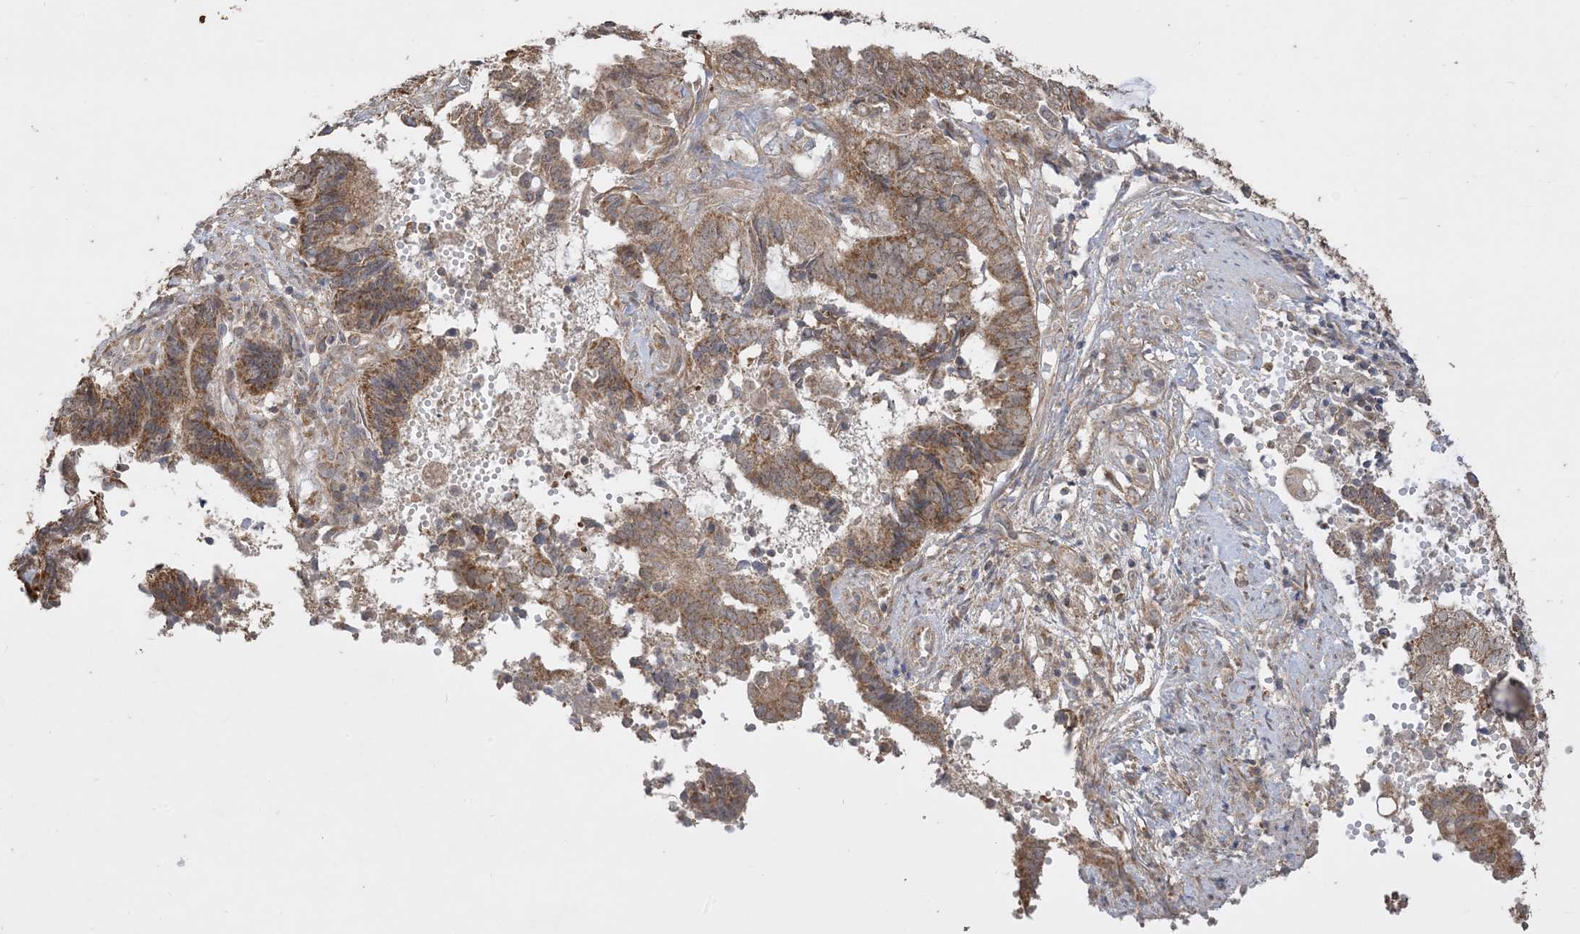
{"staining": {"intensity": "strong", "quantity": ">75%", "location": "cytoplasmic/membranous"}, "tissue": "endometrial cancer", "cell_type": "Tumor cells", "image_type": "cancer", "snomed": [{"axis": "morphology", "description": "Adenocarcinoma, NOS"}, {"axis": "topography", "description": "Uterus"}, {"axis": "topography", "description": "Endometrium"}], "caption": "Protein expression analysis of adenocarcinoma (endometrial) exhibits strong cytoplasmic/membranous staining in approximately >75% of tumor cells. (DAB (3,3'-diaminobenzidine) IHC, brown staining for protein, blue staining for nuclei).", "gene": "SIRT3", "patient": {"sex": "female", "age": 70}}